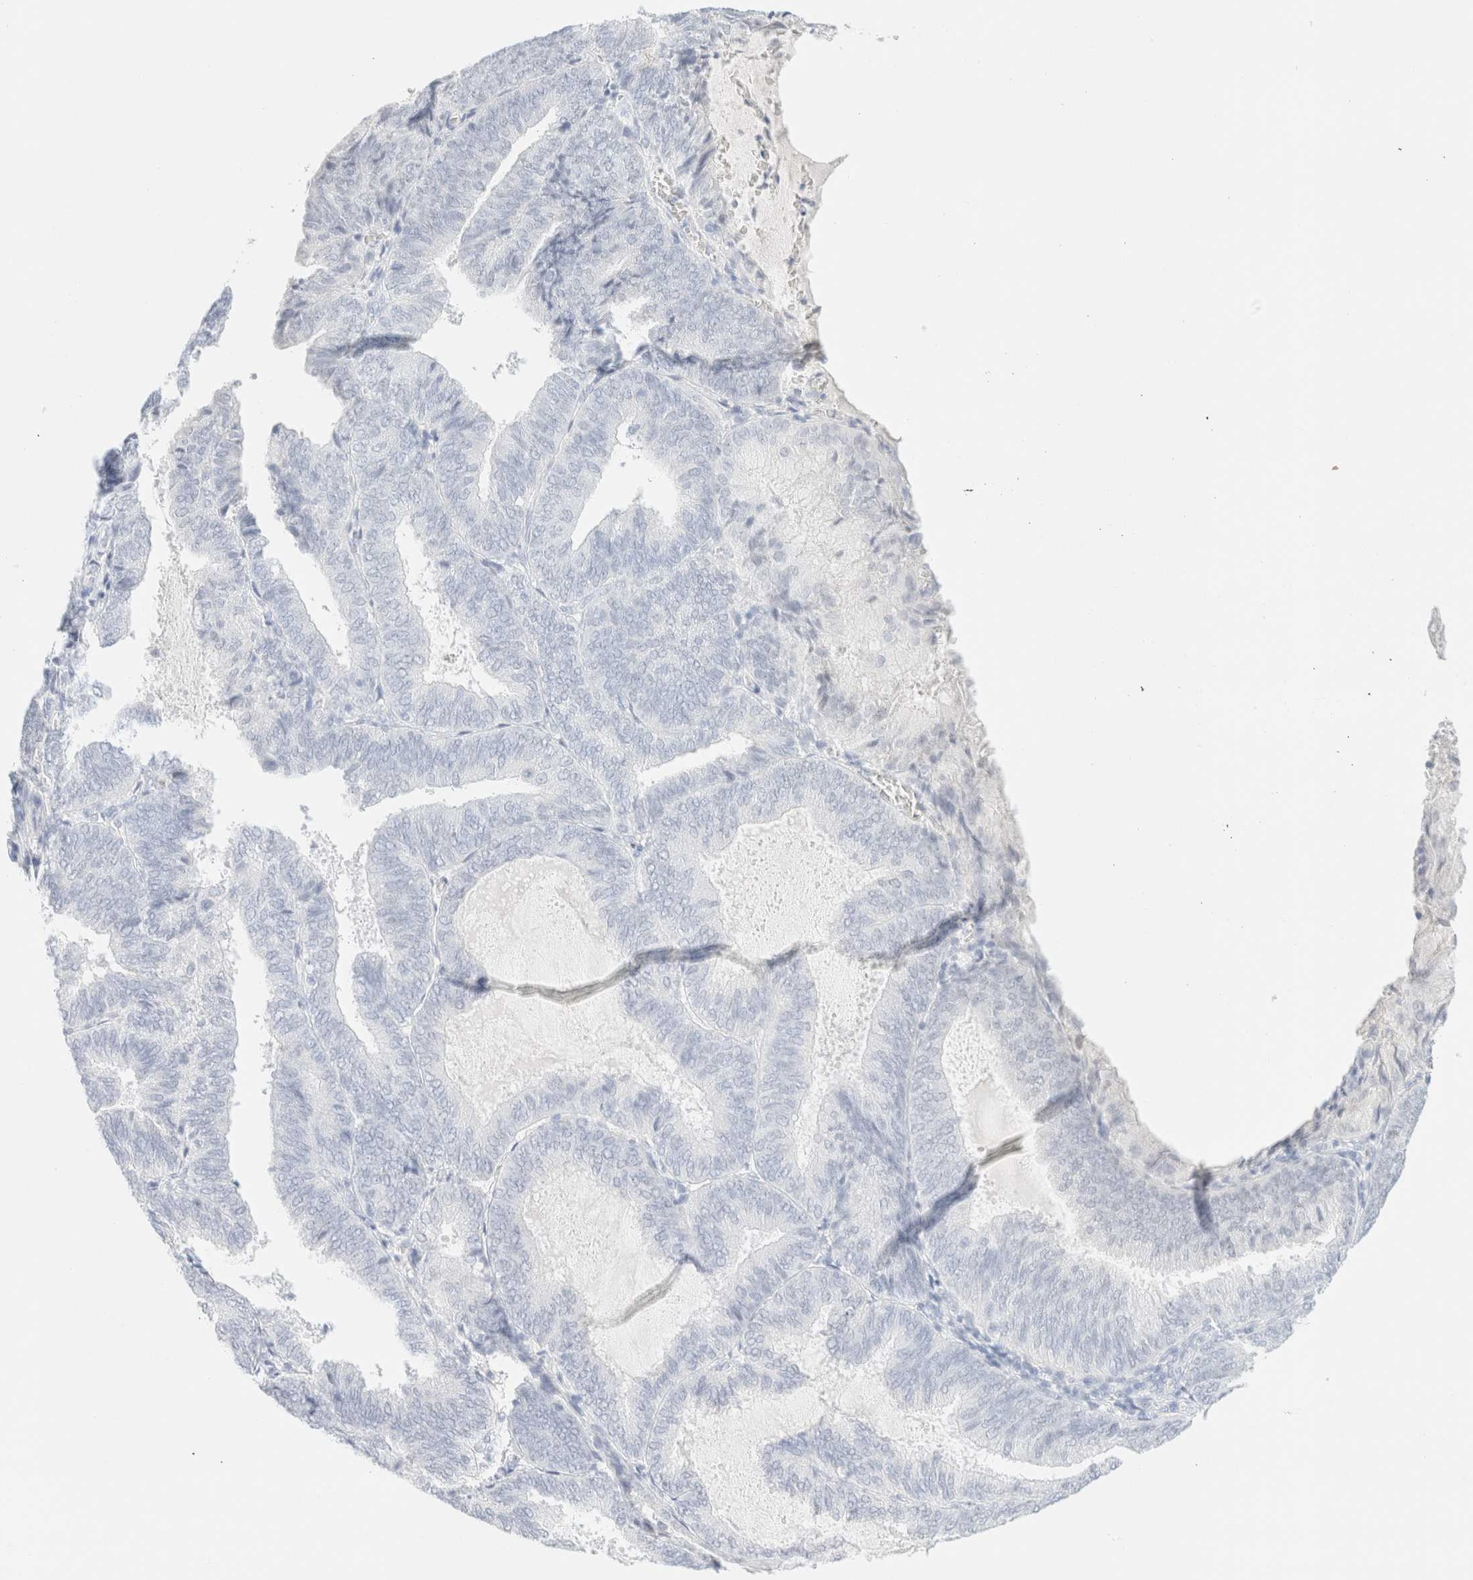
{"staining": {"intensity": "negative", "quantity": "none", "location": "none"}, "tissue": "endometrial cancer", "cell_type": "Tumor cells", "image_type": "cancer", "snomed": [{"axis": "morphology", "description": "Adenocarcinoma, NOS"}, {"axis": "topography", "description": "Endometrium"}], "caption": "A micrograph of human endometrial adenocarcinoma is negative for staining in tumor cells.", "gene": "KRT15", "patient": {"sex": "female", "age": 81}}